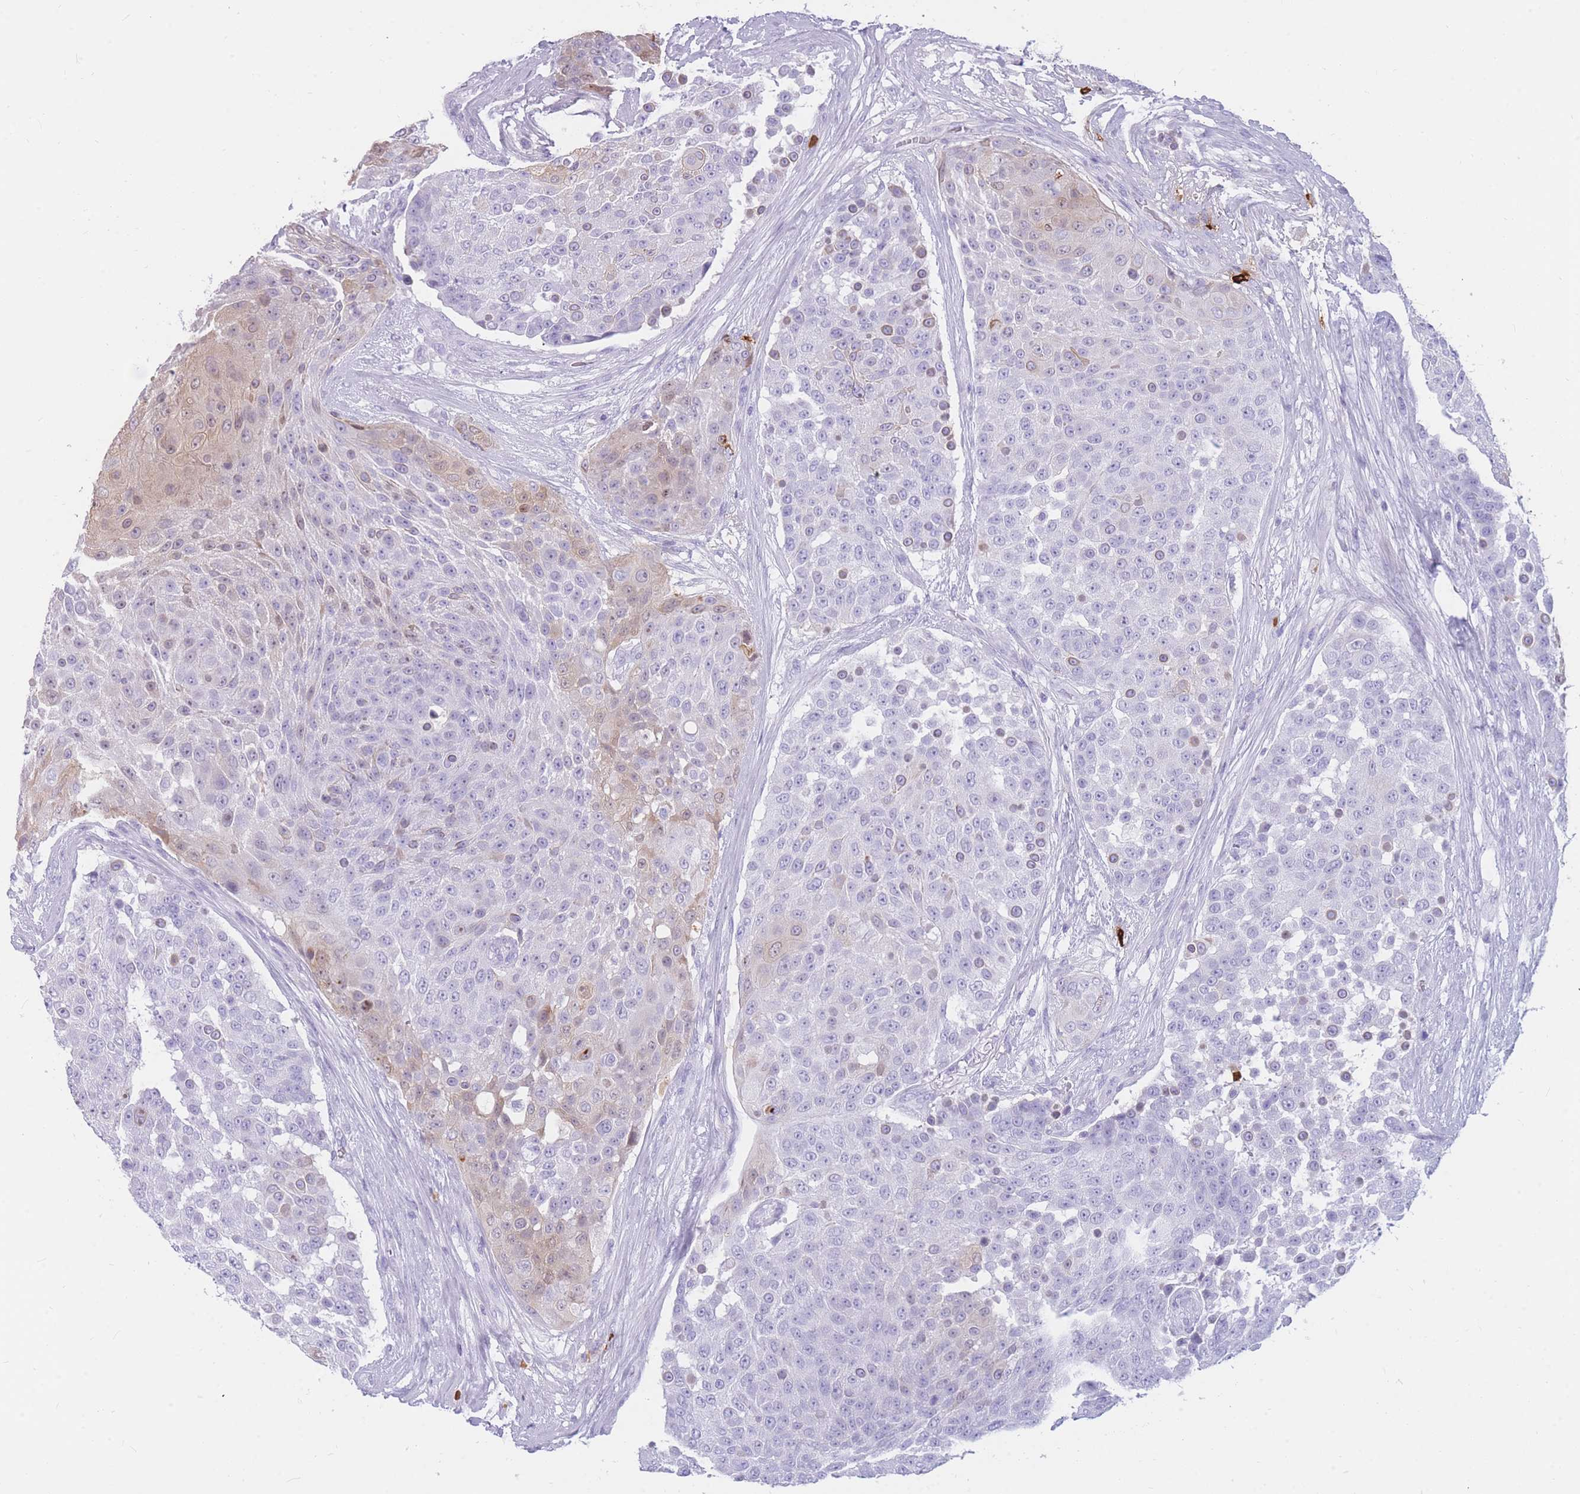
{"staining": {"intensity": "weak", "quantity": "<25%", "location": "cytoplasmic/membranous"}, "tissue": "urothelial cancer", "cell_type": "Tumor cells", "image_type": "cancer", "snomed": [{"axis": "morphology", "description": "Urothelial carcinoma, High grade"}, {"axis": "topography", "description": "Urinary bladder"}], "caption": "Tumor cells are negative for brown protein staining in urothelial cancer. (DAB (3,3'-diaminobenzidine) immunohistochemistry visualized using brightfield microscopy, high magnification).", "gene": "TPSAB1", "patient": {"sex": "female", "age": 63}}